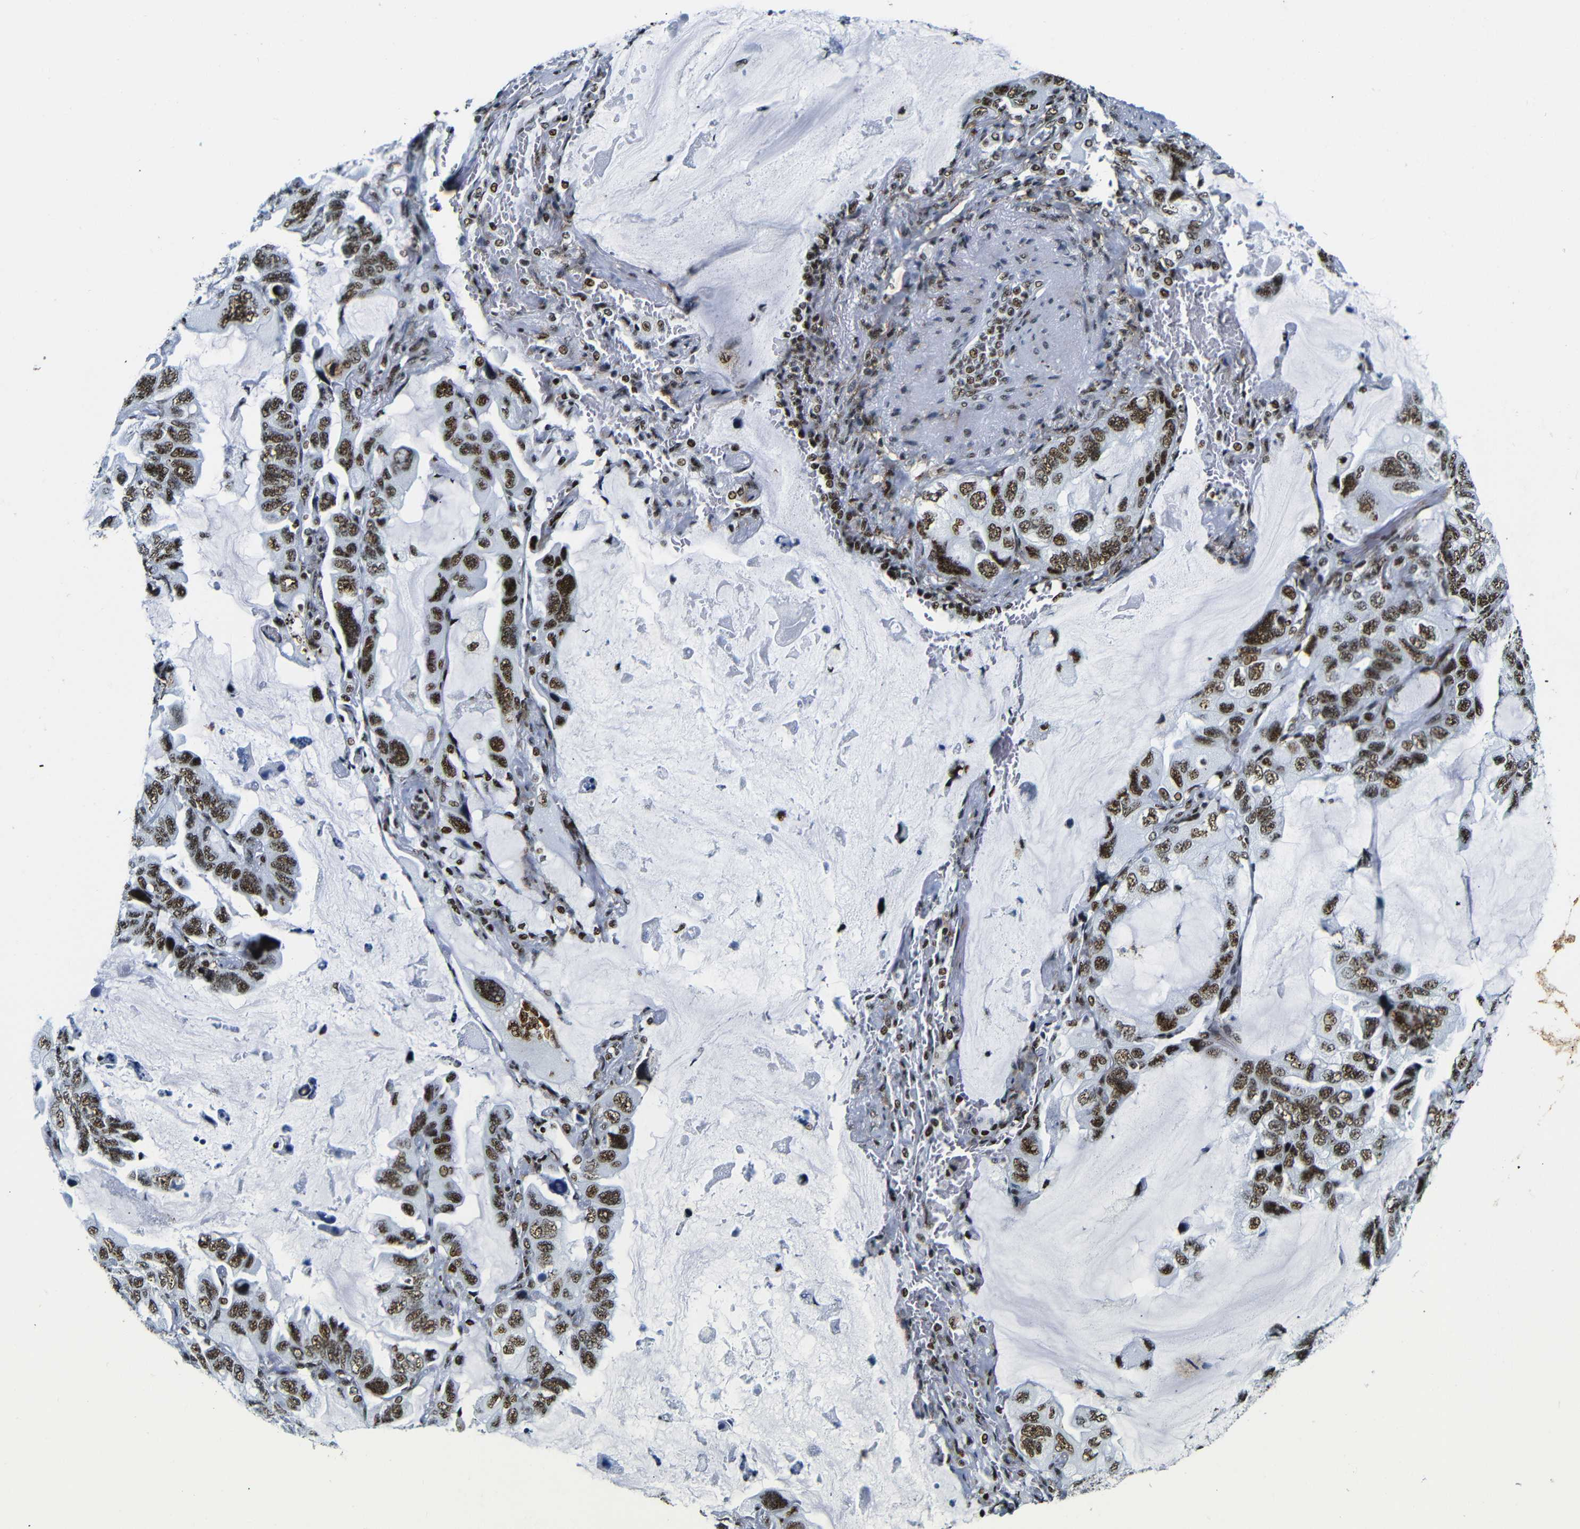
{"staining": {"intensity": "strong", "quantity": ">75%", "location": "nuclear"}, "tissue": "lung cancer", "cell_type": "Tumor cells", "image_type": "cancer", "snomed": [{"axis": "morphology", "description": "Squamous cell carcinoma, NOS"}, {"axis": "topography", "description": "Lung"}], "caption": "A micrograph of lung squamous cell carcinoma stained for a protein exhibits strong nuclear brown staining in tumor cells.", "gene": "SRSF1", "patient": {"sex": "female", "age": 73}}